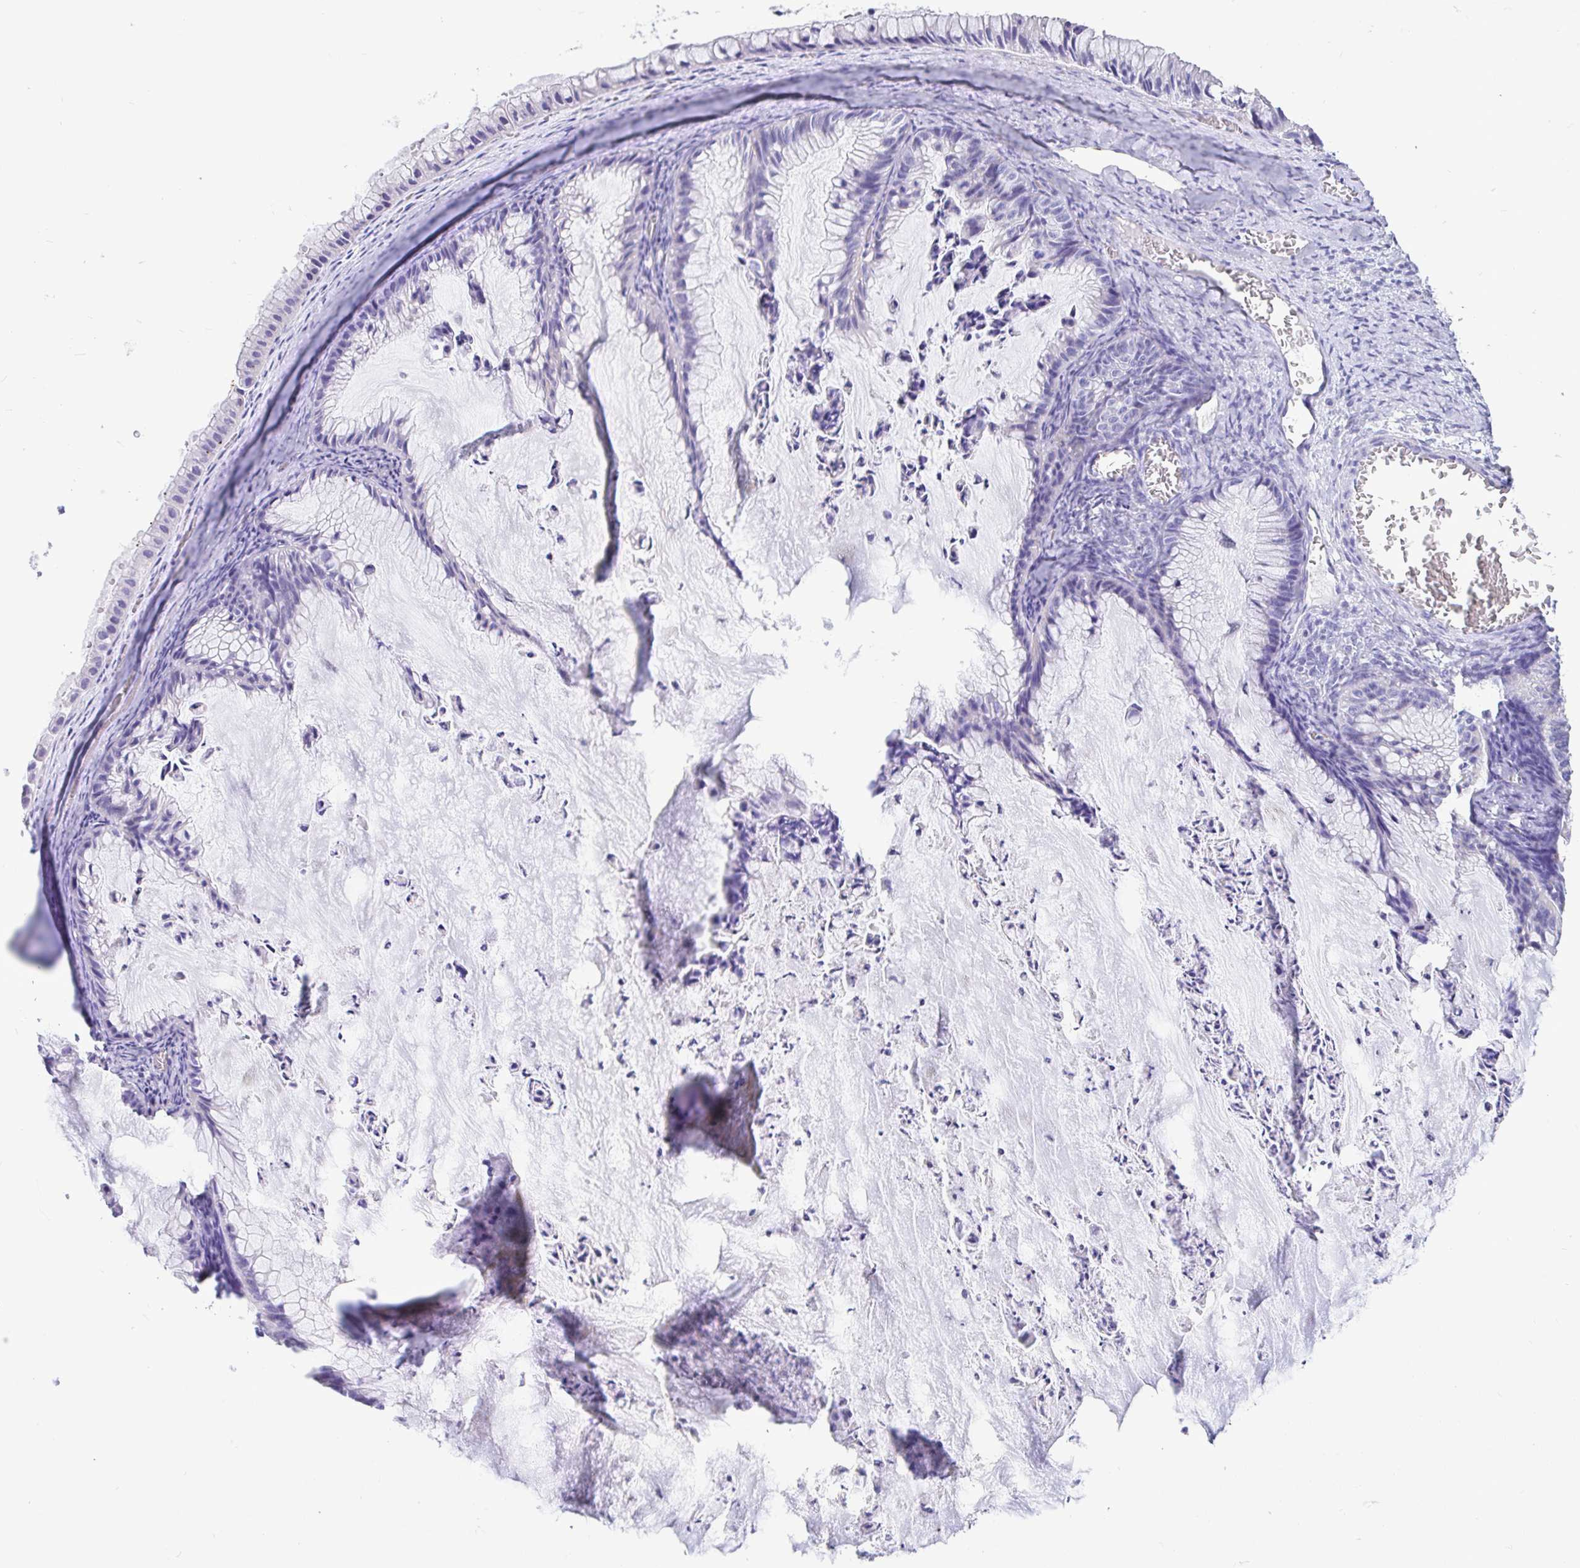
{"staining": {"intensity": "negative", "quantity": "none", "location": "none"}, "tissue": "ovarian cancer", "cell_type": "Tumor cells", "image_type": "cancer", "snomed": [{"axis": "morphology", "description": "Cystadenocarcinoma, mucinous, NOS"}, {"axis": "topography", "description": "Ovary"}], "caption": "Immunohistochemical staining of ovarian cancer shows no significant positivity in tumor cells.", "gene": "CCDC62", "patient": {"sex": "female", "age": 72}}